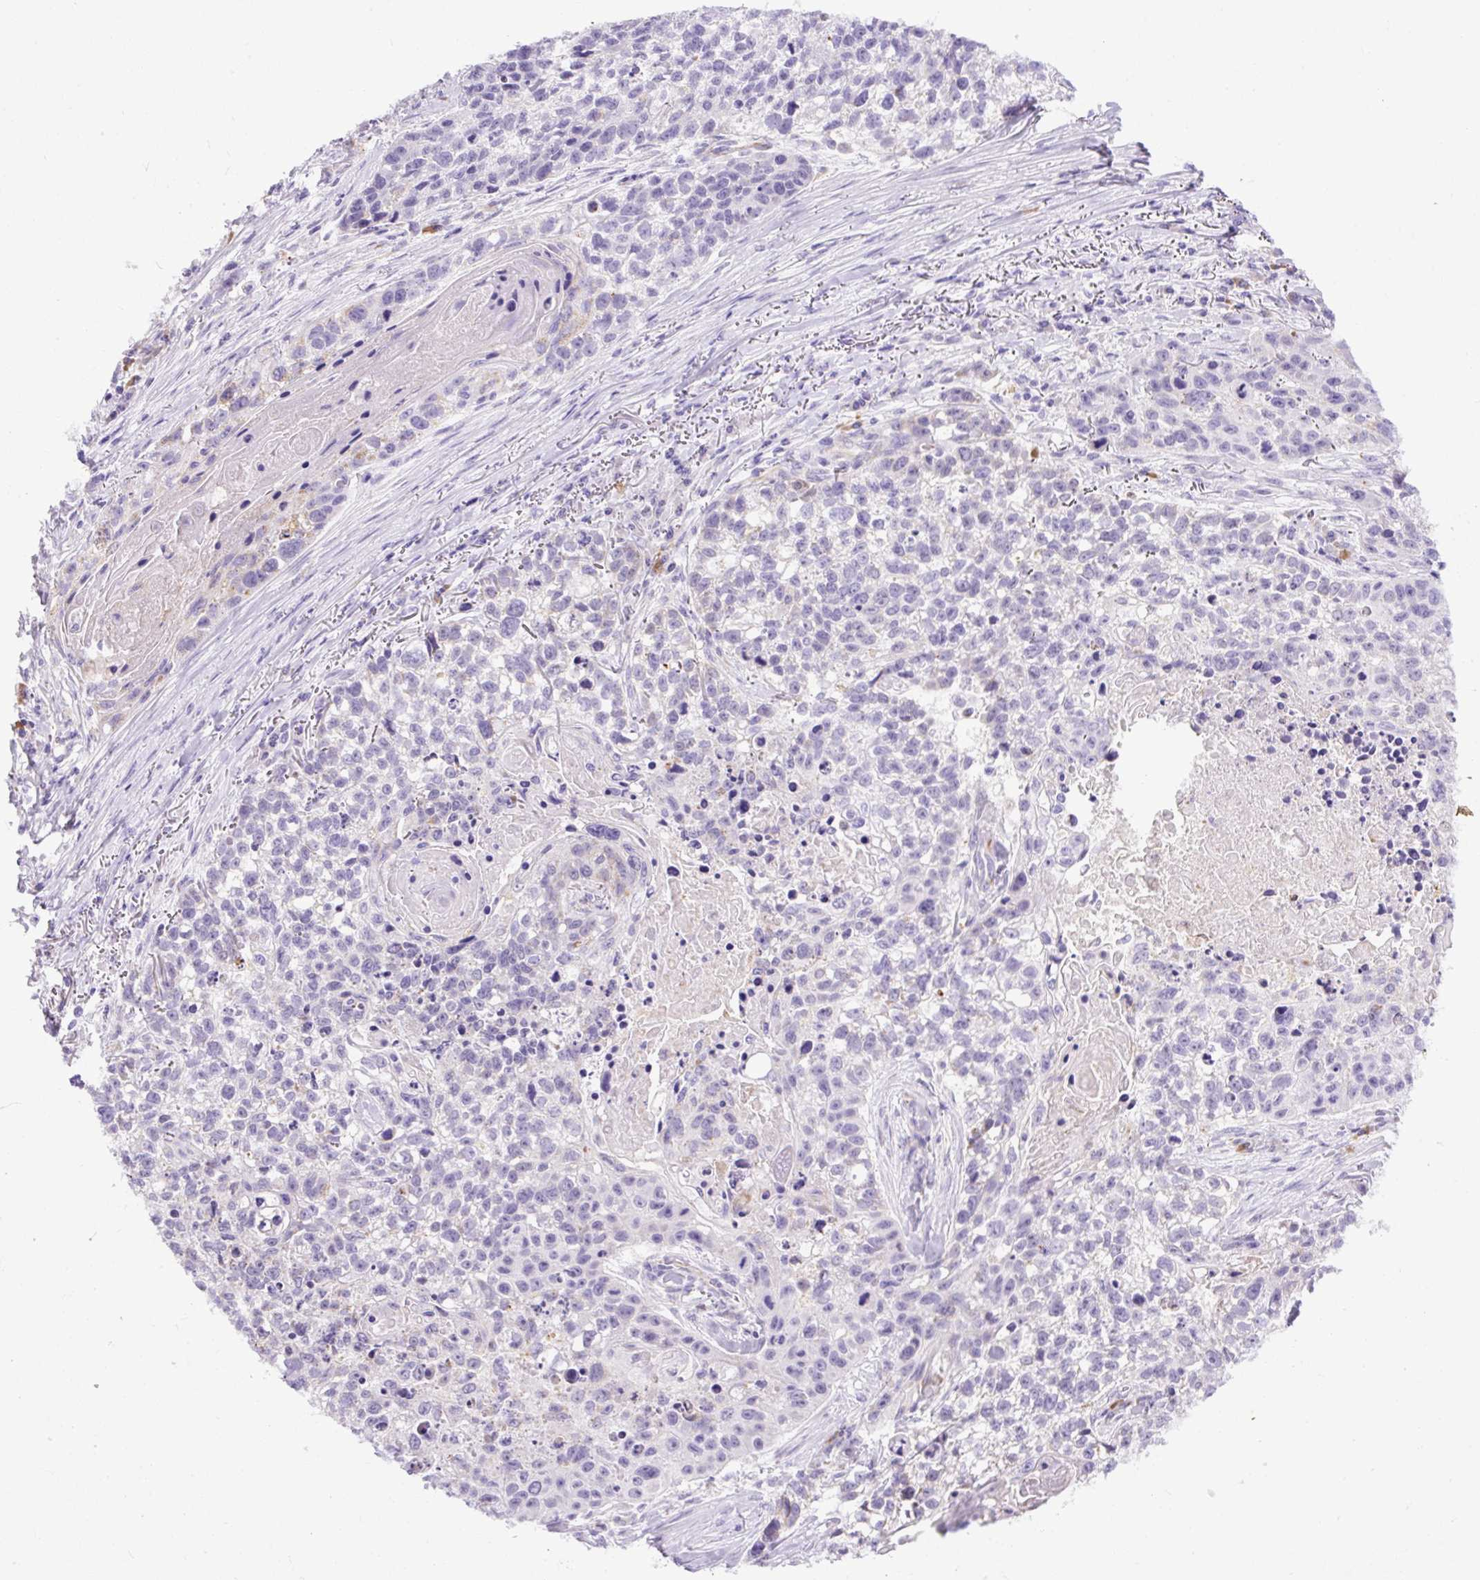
{"staining": {"intensity": "negative", "quantity": "none", "location": "none"}, "tissue": "lung cancer", "cell_type": "Tumor cells", "image_type": "cancer", "snomed": [{"axis": "morphology", "description": "Squamous cell carcinoma, NOS"}, {"axis": "topography", "description": "Lung"}], "caption": "The micrograph demonstrates no significant expression in tumor cells of lung squamous cell carcinoma.", "gene": "SPTBN5", "patient": {"sex": "male", "age": 74}}